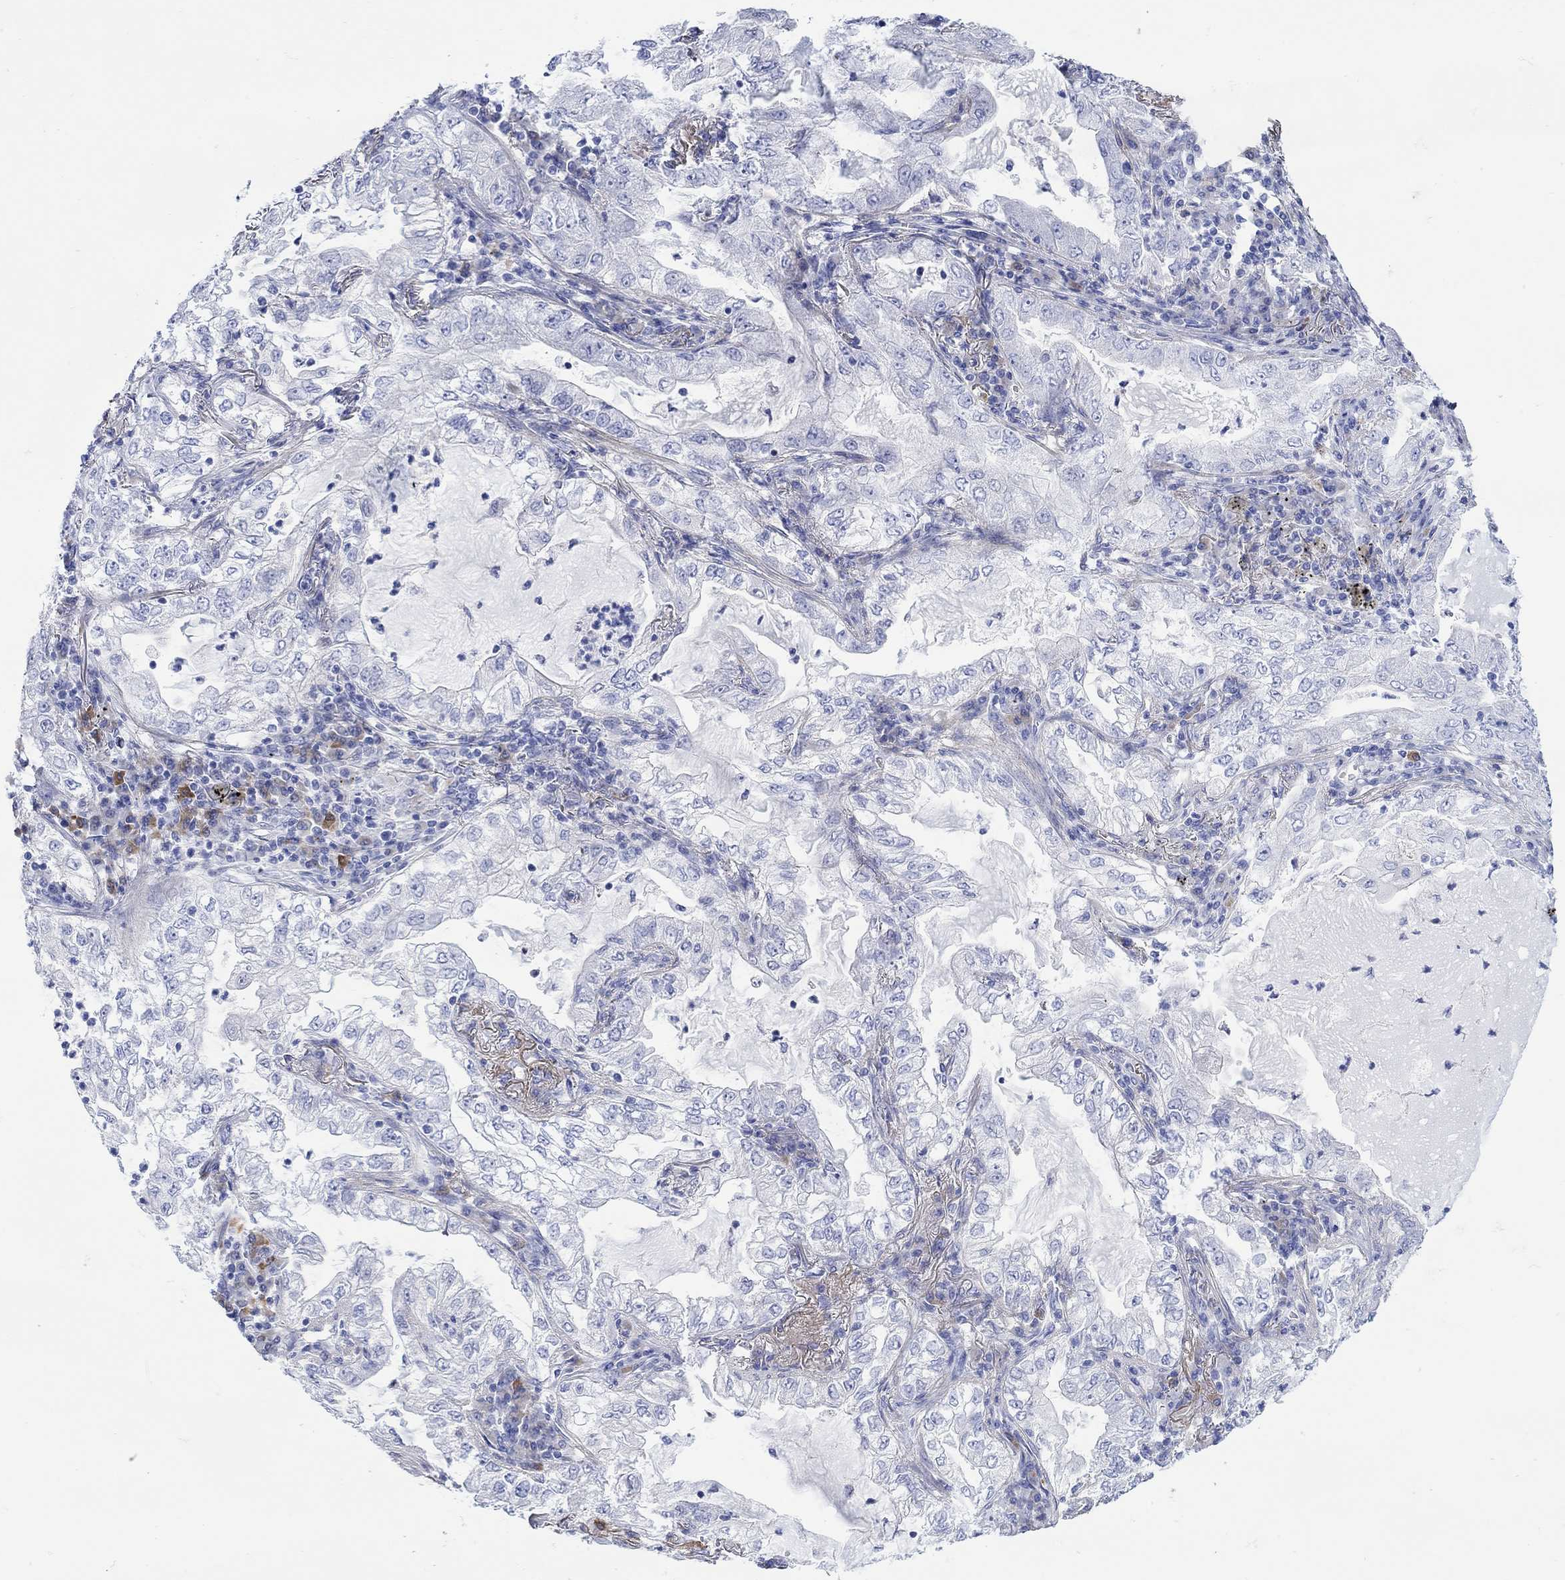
{"staining": {"intensity": "negative", "quantity": "none", "location": "none"}, "tissue": "lung cancer", "cell_type": "Tumor cells", "image_type": "cancer", "snomed": [{"axis": "morphology", "description": "Adenocarcinoma, NOS"}, {"axis": "topography", "description": "Lung"}], "caption": "Lung cancer (adenocarcinoma) was stained to show a protein in brown. There is no significant positivity in tumor cells.", "gene": "ANKMY1", "patient": {"sex": "female", "age": 73}}